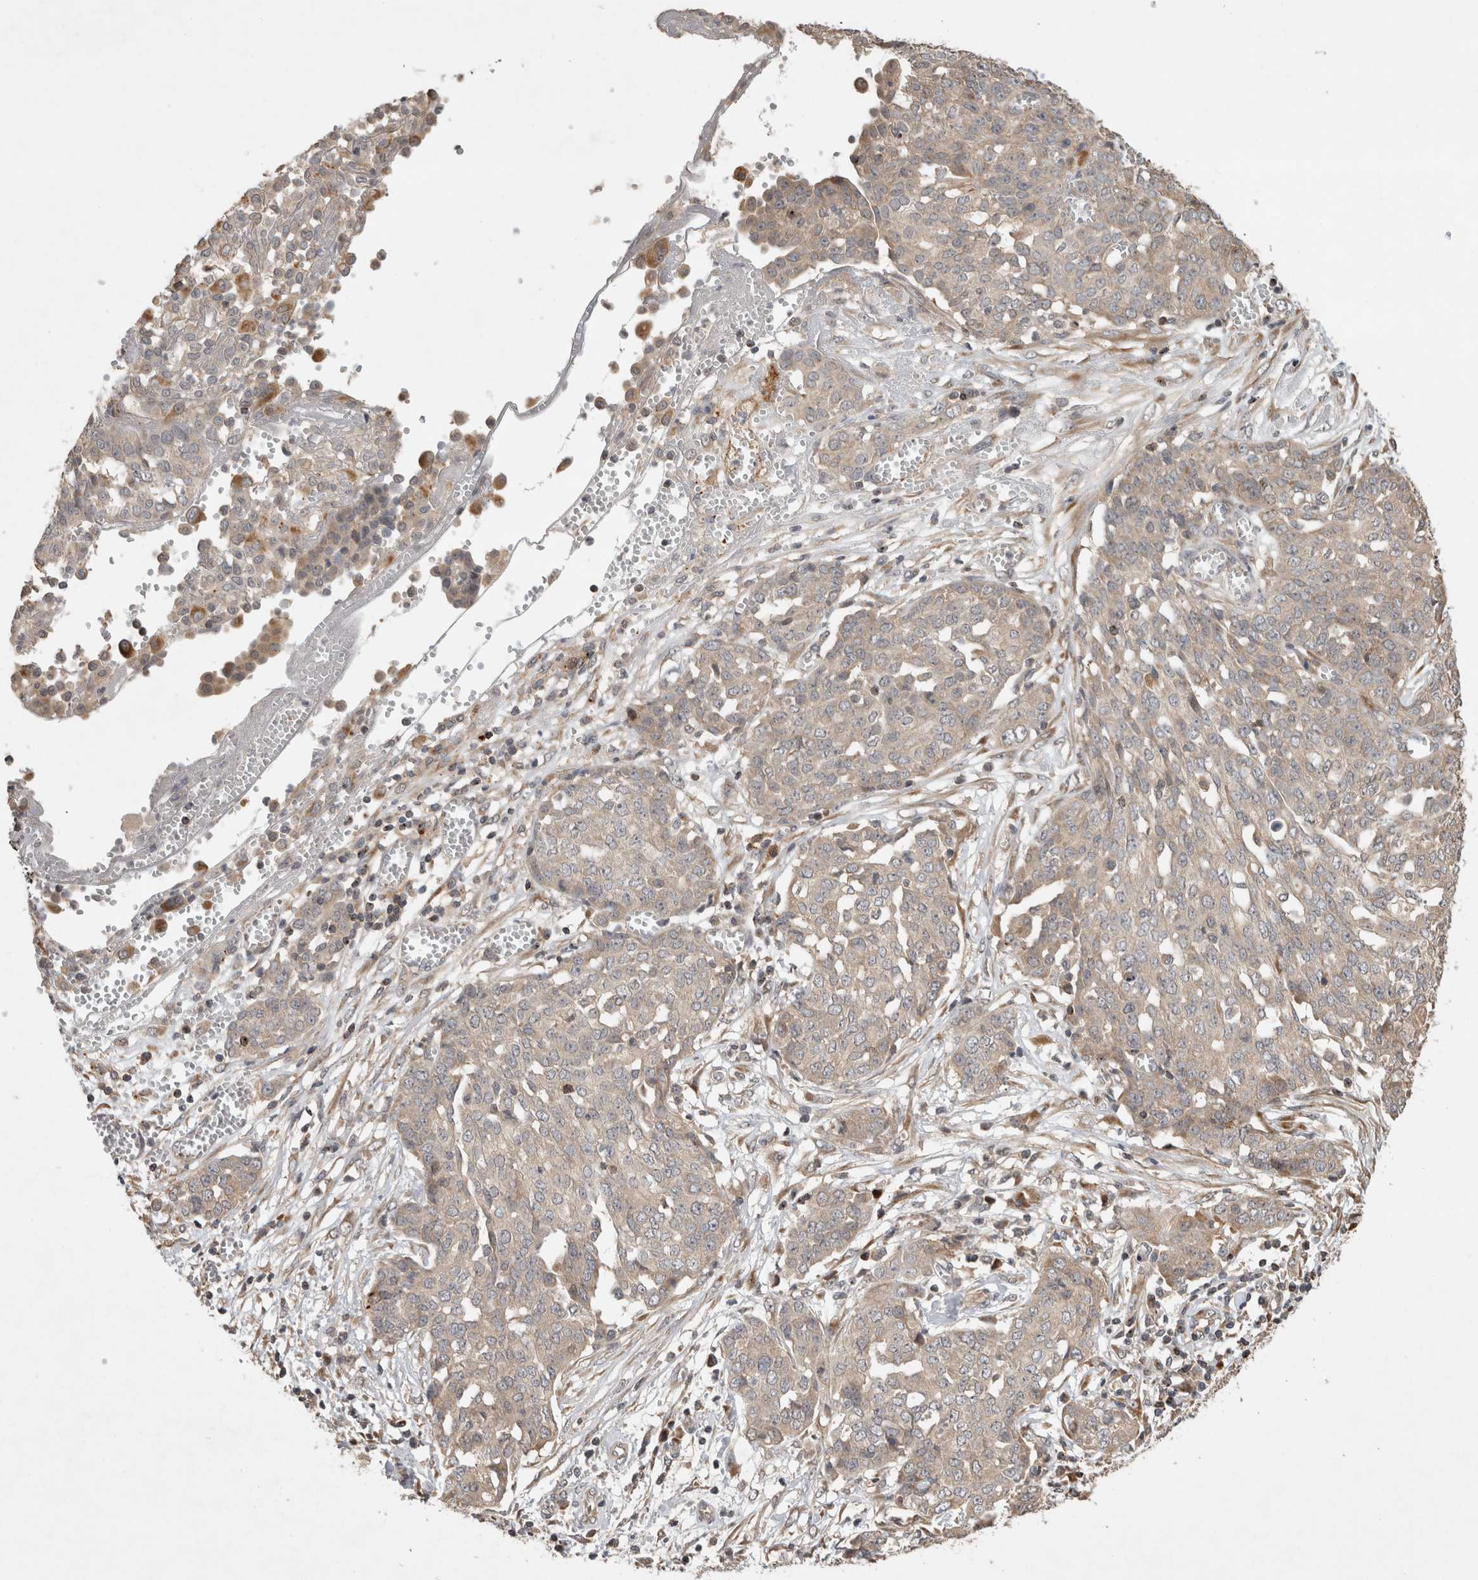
{"staining": {"intensity": "weak", "quantity": "25%-75%", "location": "cytoplasmic/membranous"}, "tissue": "ovarian cancer", "cell_type": "Tumor cells", "image_type": "cancer", "snomed": [{"axis": "morphology", "description": "Cystadenocarcinoma, serous, NOS"}, {"axis": "topography", "description": "Soft tissue"}, {"axis": "topography", "description": "Ovary"}], "caption": "The immunohistochemical stain labels weak cytoplasmic/membranous positivity in tumor cells of serous cystadenocarcinoma (ovarian) tissue.", "gene": "SERAC1", "patient": {"sex": "female", "age": 57}}